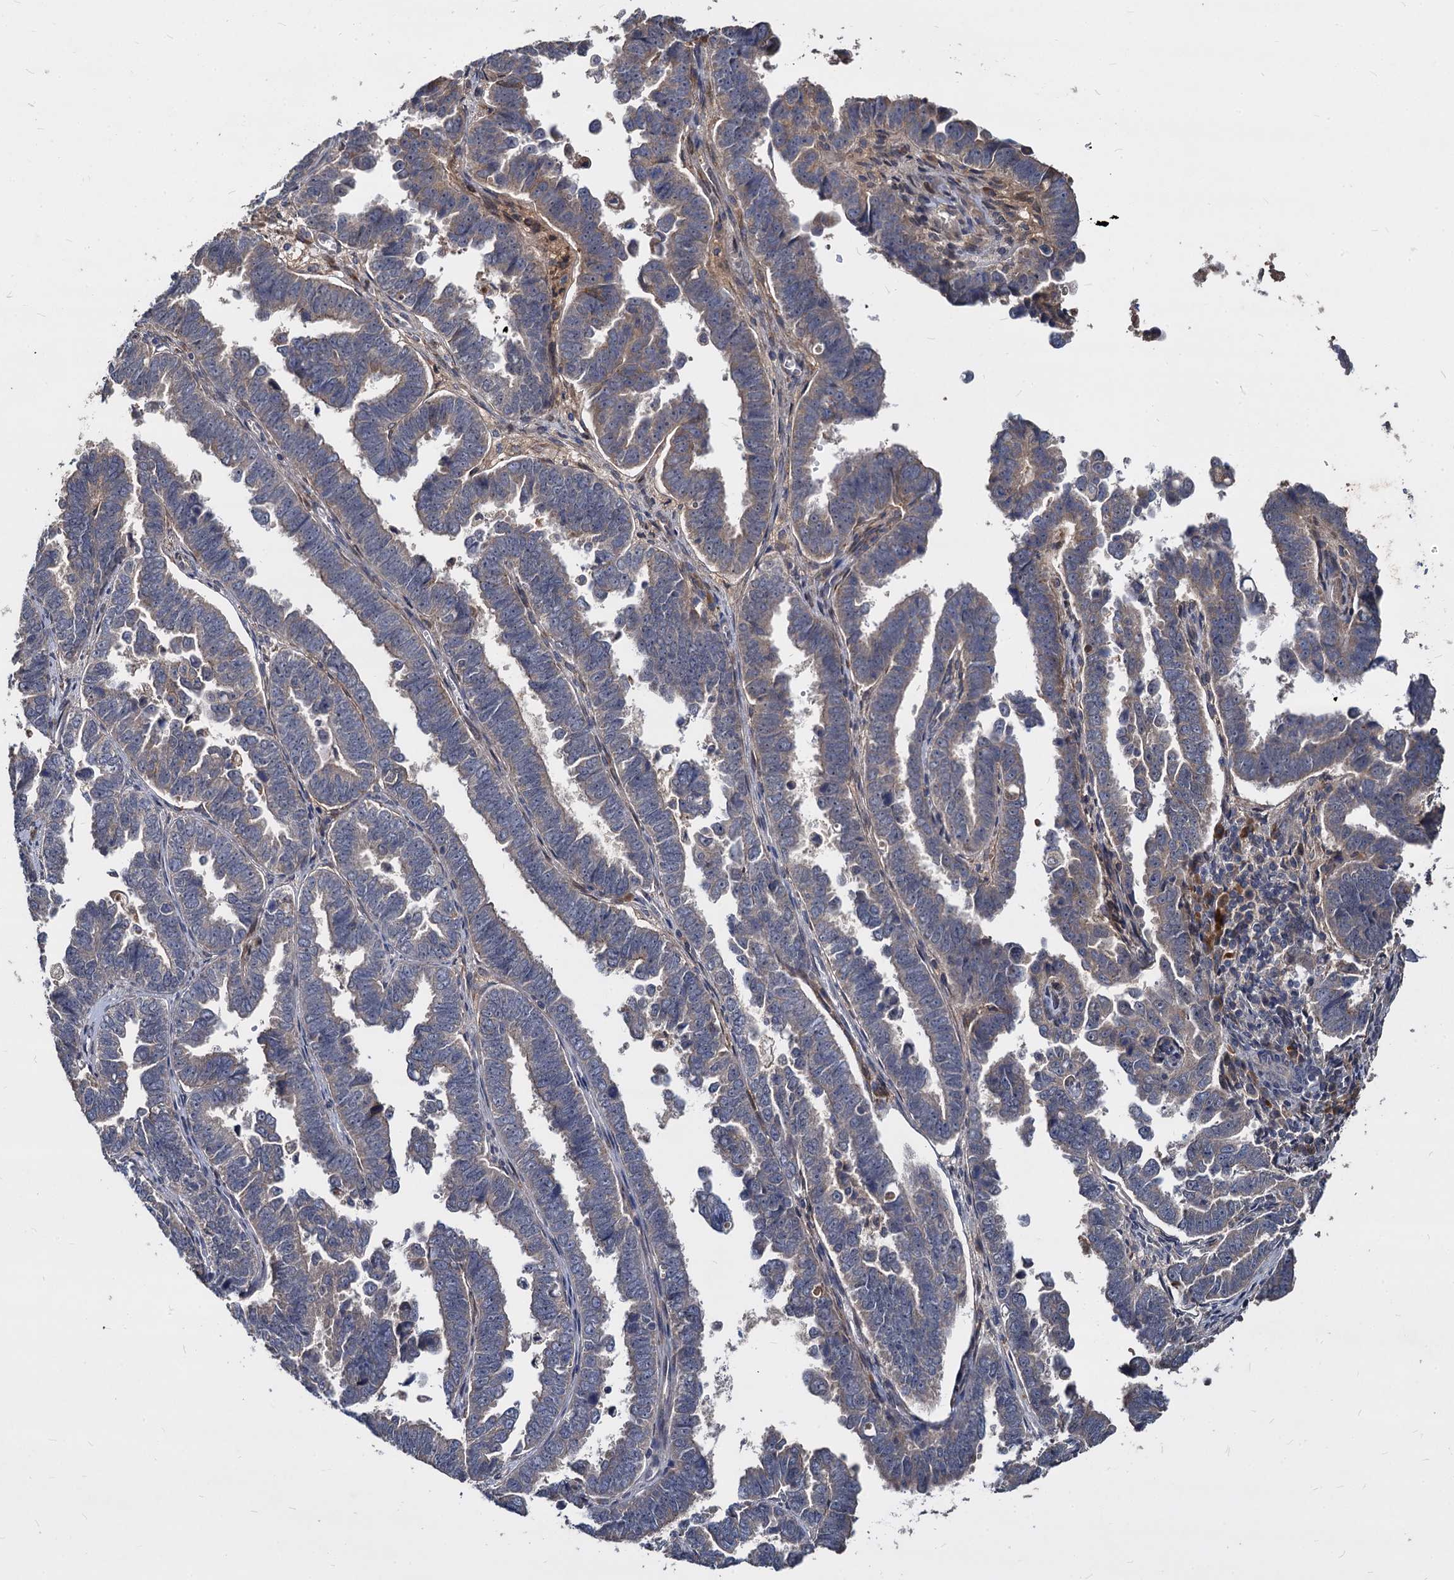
{"staining": {"intensity": "weak", "quantity": "<25%", "location": "cytoplasmic/membranous"}, "tissue": "endometrial cancer", "cell_type": "Tumor cells", "image_type": "cancer", "snomed": [{"axis": "morphology", "description": "Adenocarcinoma, NOS"}, {"axis": "topography", "description": "Endometrium"}], "caption": "The immunohistochemistry (IHC) image has no significant staining in tumor cells of endometrial cancer (adenocarcinoma) tissue.", "gene": "CCDC184", "patient": {"sex": "female", "age": 75}}